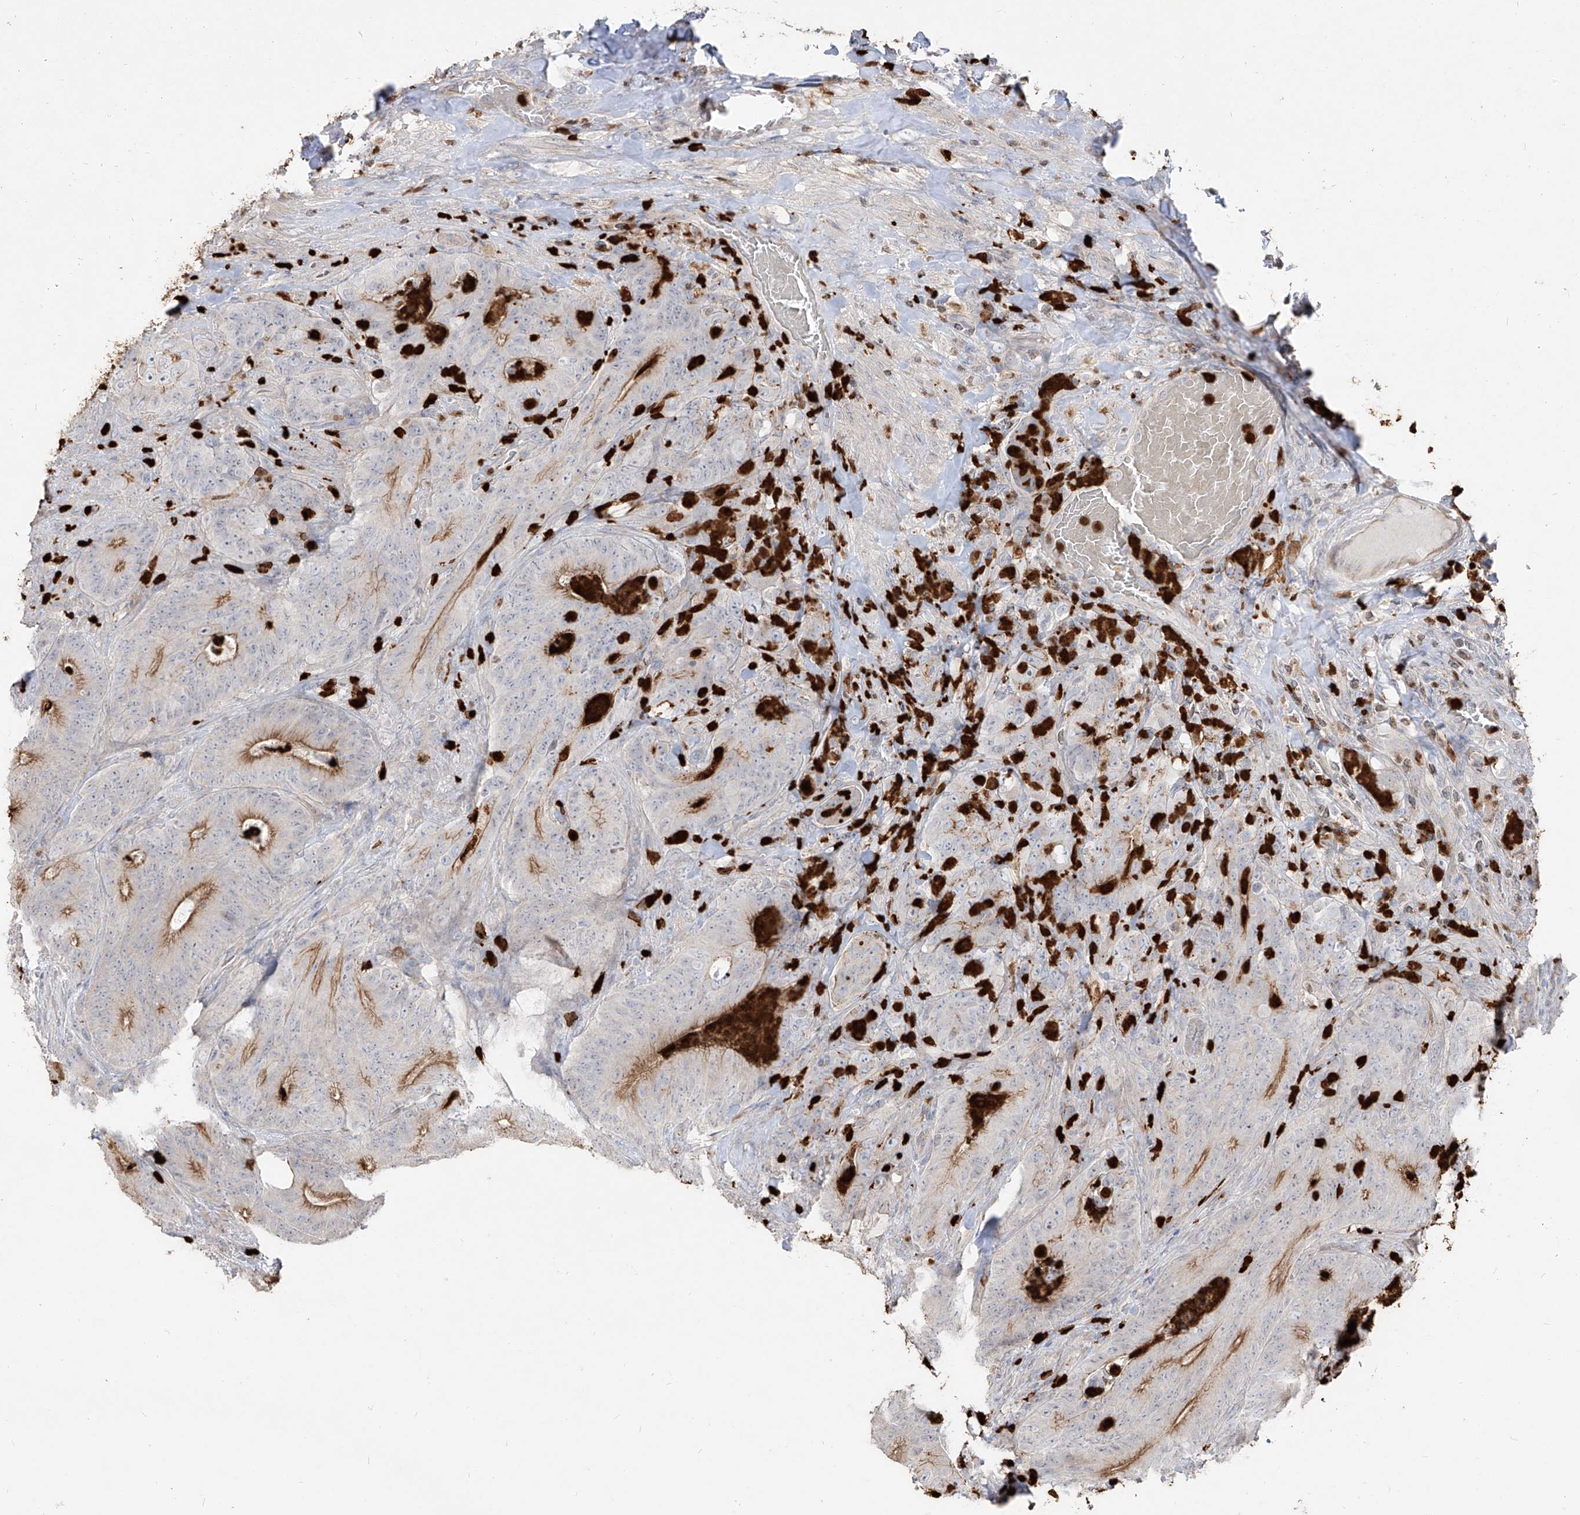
{"staining": {"intensity": "moderate", "quantity": "<25%", "location": "cytoplasmic/membranous"}, "tissue": "colorectal cancer", "cell_type": "Tumor cells", "image_type": "cancer", "snomed": [{"axis": "morphology", "description": "Normal tissue, NOS"}, {"axis": "topography", "description": "Colon"}], "caption": "Tumor cells display moderate cytoplasmic/membranous staining in approximately <25% of cells in colorectal cancer. (Stains: DAB (3,3'-diaminobenzidine) in brown, nuclei in blue, Microscopy: brightfield microscopy at high magnification).", "gene": "ZNF227", "patient": {"sex": "female", "age": 82}}